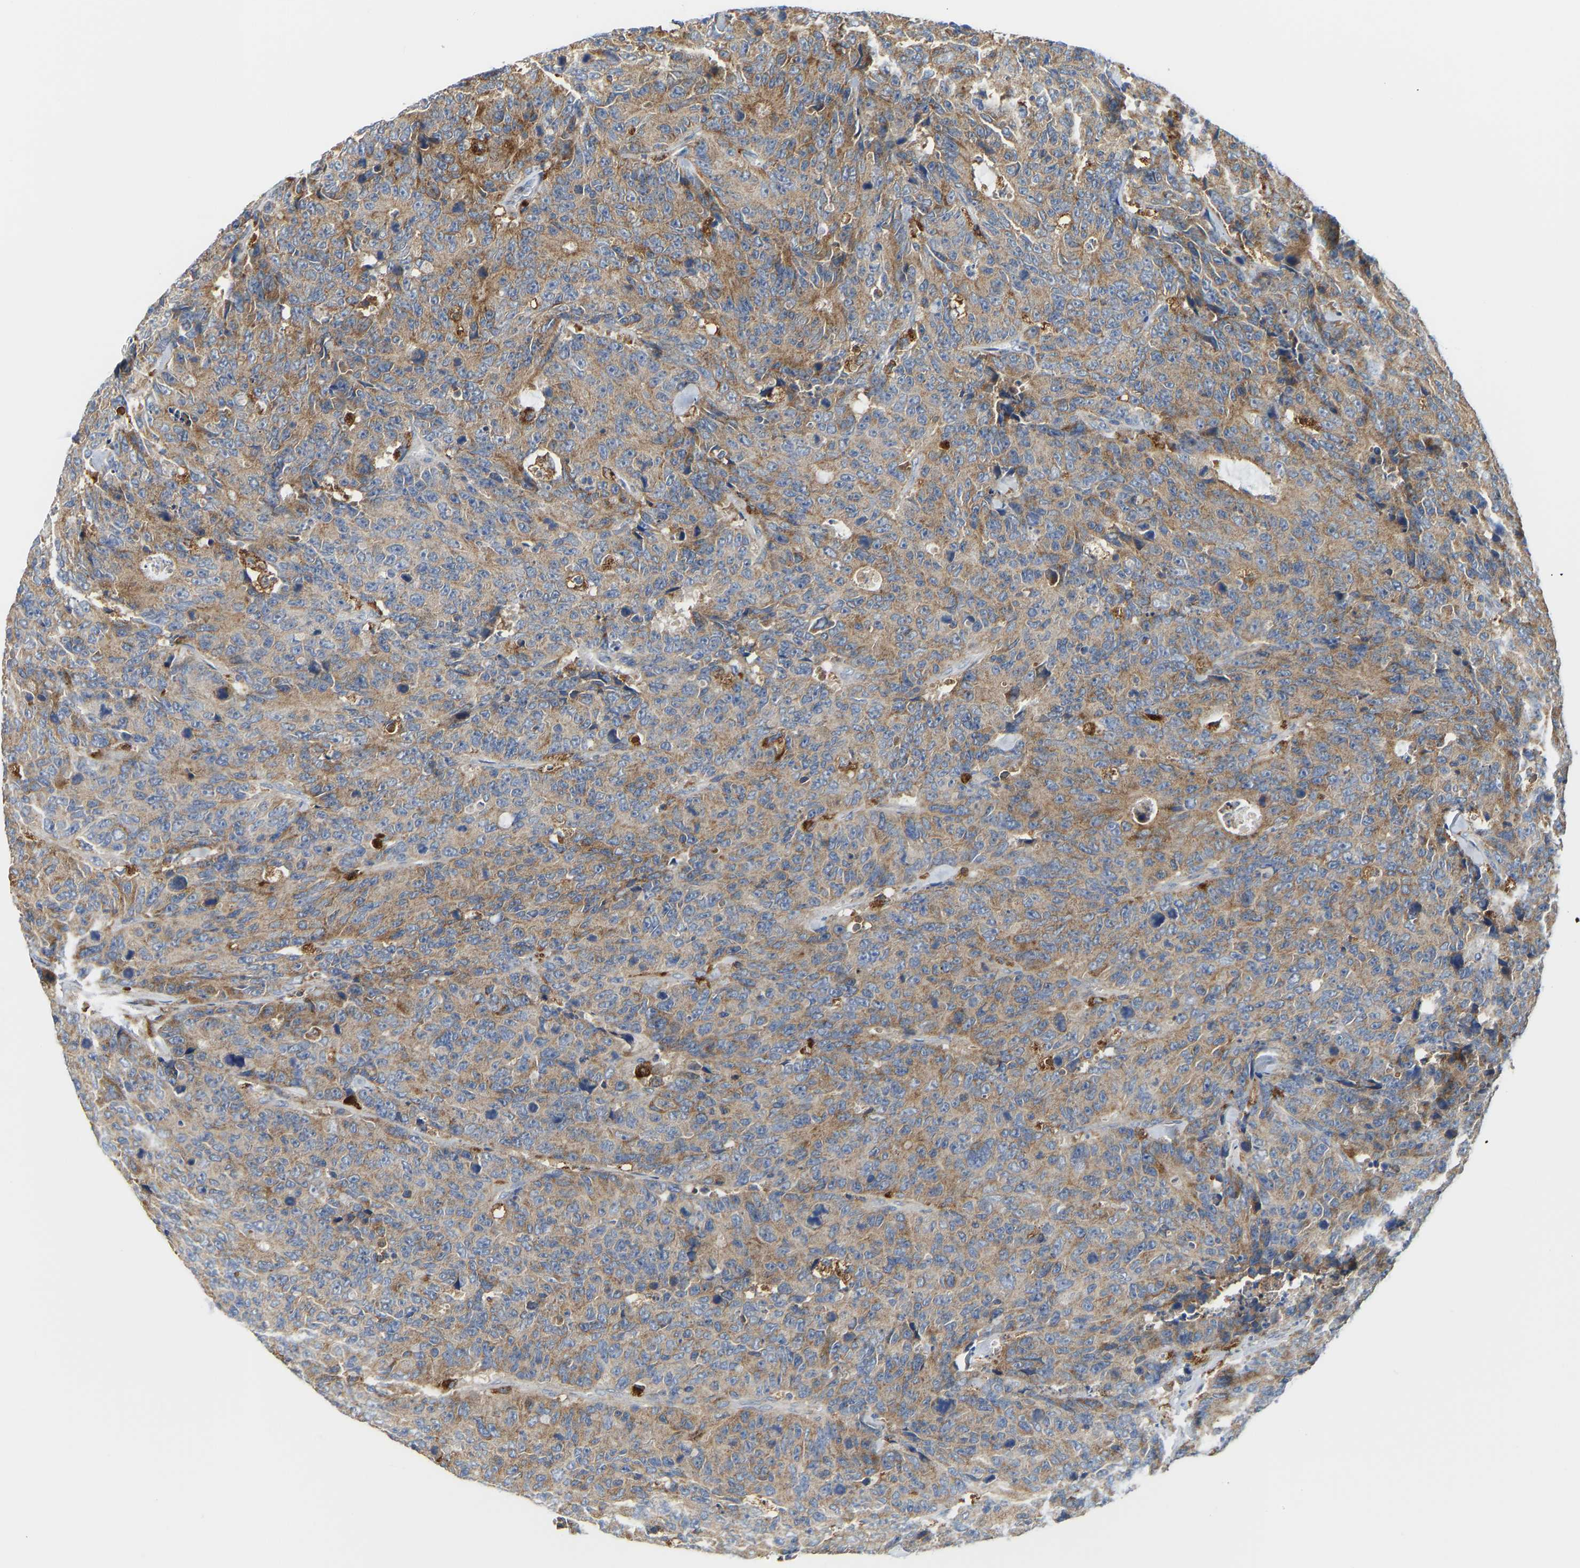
{"staining": {"intensity": "moderate", "quantity": ">75%", "location": "cytoplasmic/membranous"}, "tissue": "colorectal cancer", "cell_type": "Tumor cells", "image_type": "cancer", "snomed": [{"axis": "morphology", "description": "Adenocarcinoma, NOS"}, {"axis": "topography", "description": "Colon"}], "caption": "This is a micrograph of immunohistochemistry (IHC) staining of colorectal cancer (adenocarcinoma), which shows moderate expression in the cytoplasmic/membranous of tumor cells.", "gene": "ATP6V1E1", "patient": {"sex": "female", "age": 86}}